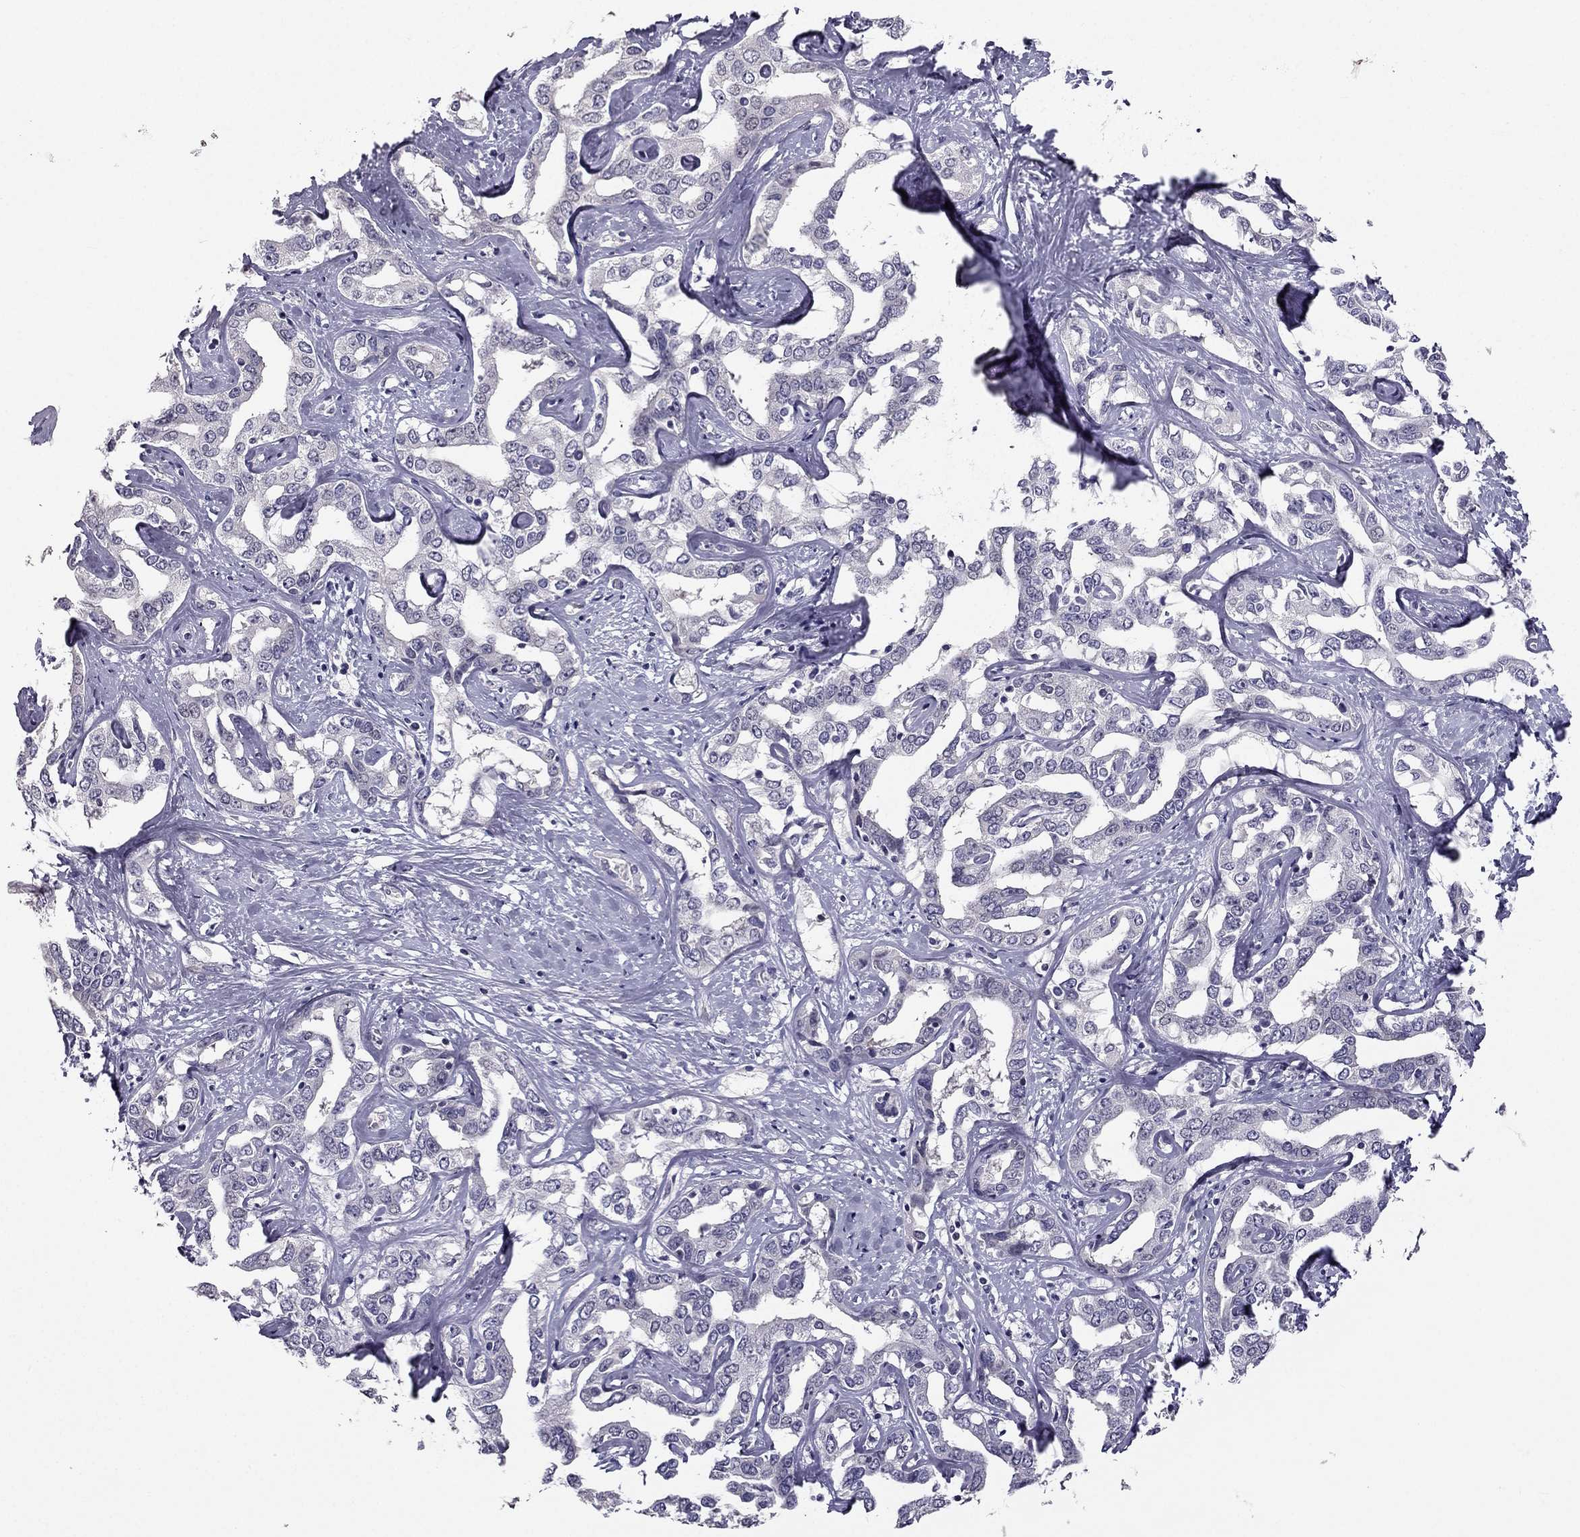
{"staining": {"intensity": "negative", "quantity": "none", "location": "none"}, "tissue": "liver cancer", "cell_type": "Tumor cells", "image_type": "cancer", "snomed": [{"axis": "morphology", "description": "Cholangiocarcinoma"}, {"axis": "topography", "description": "Liver"}], "caption": "There is no significant staining in tumor cells of liver cholangiocarcinoma. (DAB immunohistochemistry visualized using brightfield microscopy, high magnification).", "gene": "HSFX1", "patient": {"sex": "male", "age": 59}}